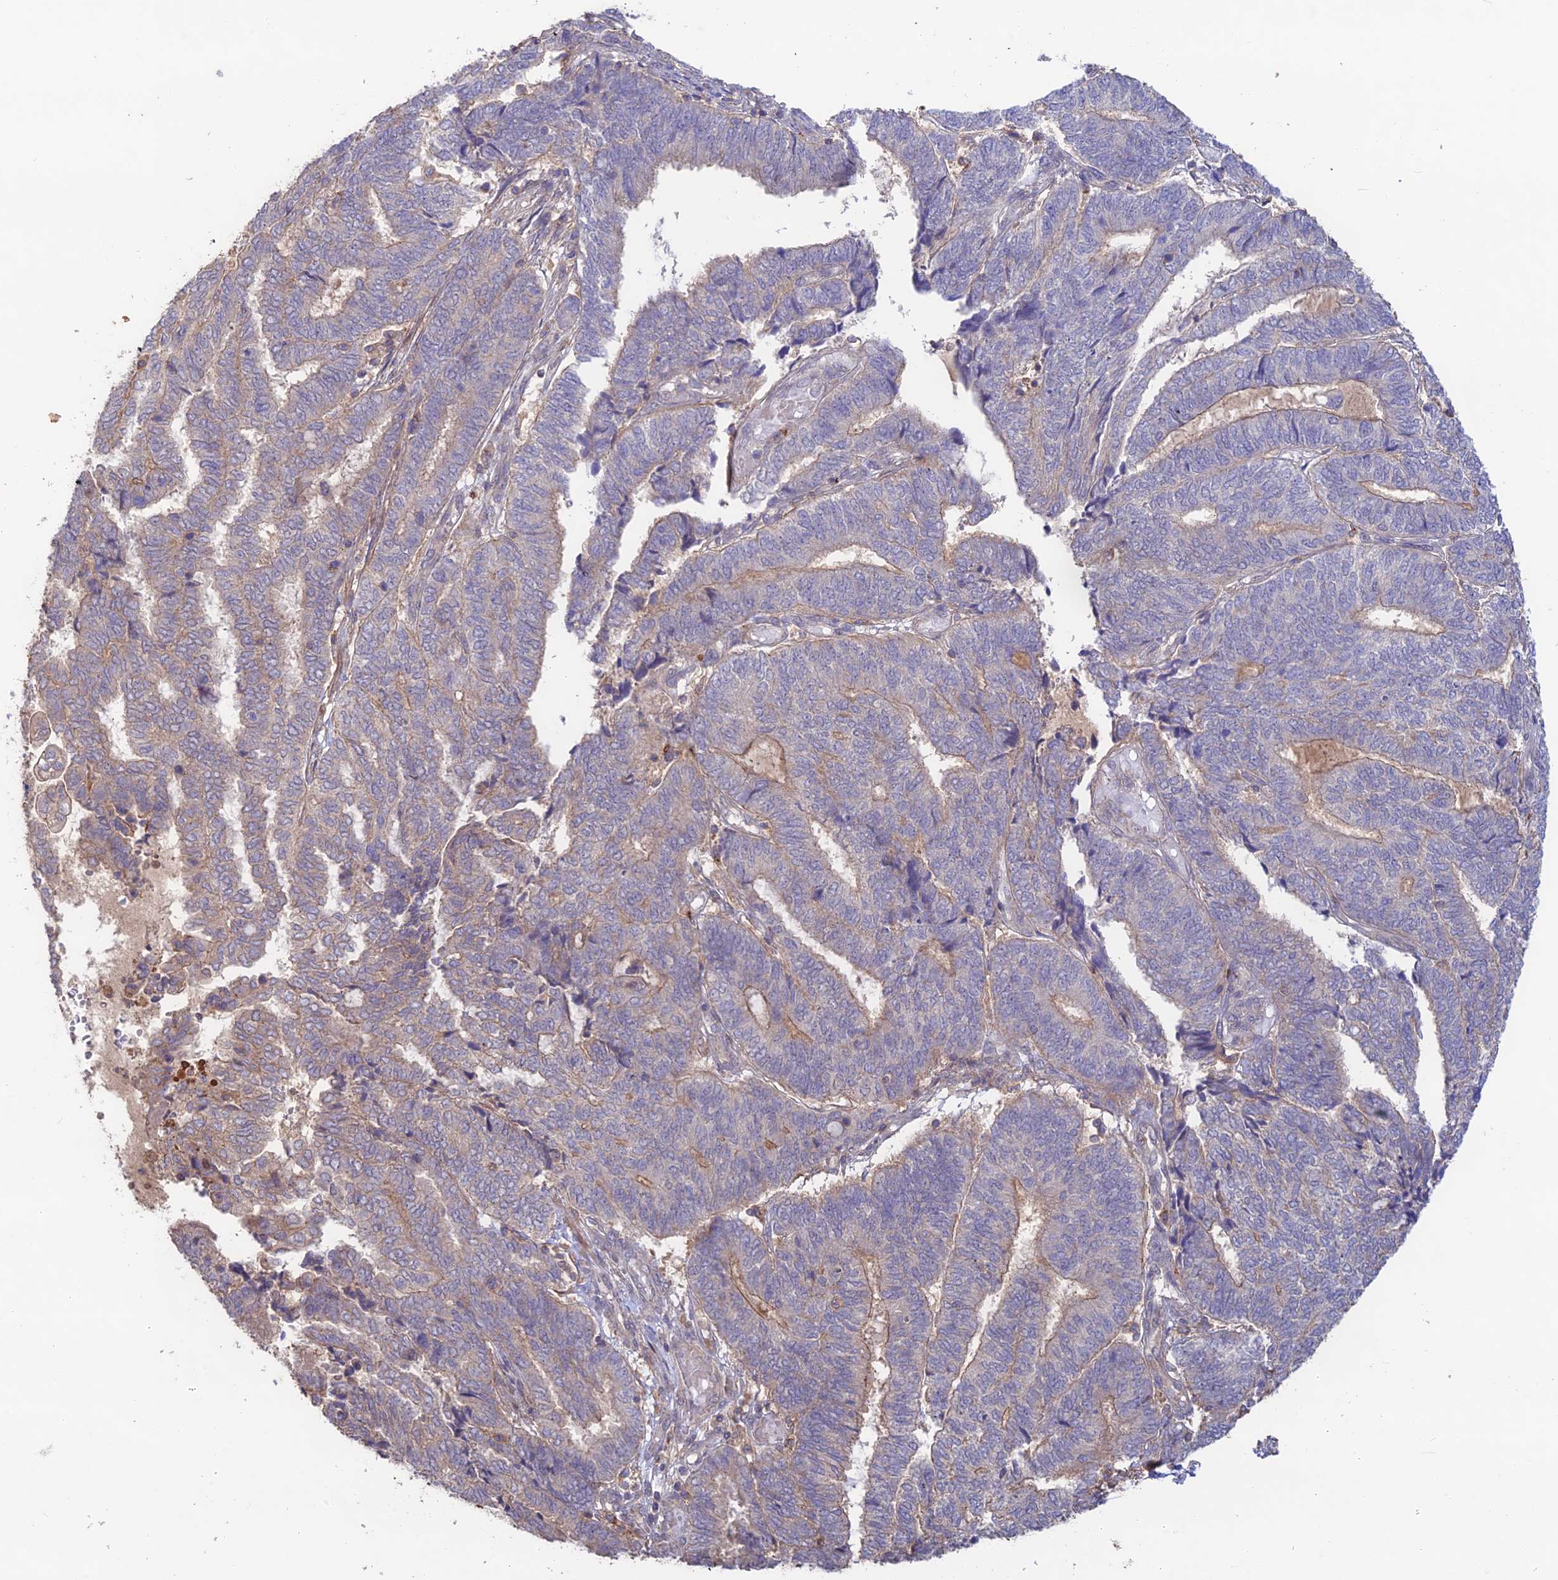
{"staining": {"intensity": "weak", "quantity": "<25%", "location": "cytoplasmic/membranous"}, "tissue": "endometrial cancer", "cell_type": "Tumor cells", "image_type": "cancer", "snomed": [{"axis": "morphology", "description": "Adenocarcinoma, NOS"}, {"axis": "topography", "description": "Uterus"}, {"axis": "topography", "description": "Endometrium"}], "caption": "Immunohistochemistry (IHC) image of neoplastic tissue: endometrial cancer stained with DAB (3,3'-diaminobenzidine) exhibits no significant protein staining in tumor cells.", "gene": "CLCF1", "patient": {"sex": "female", "age": 70}}